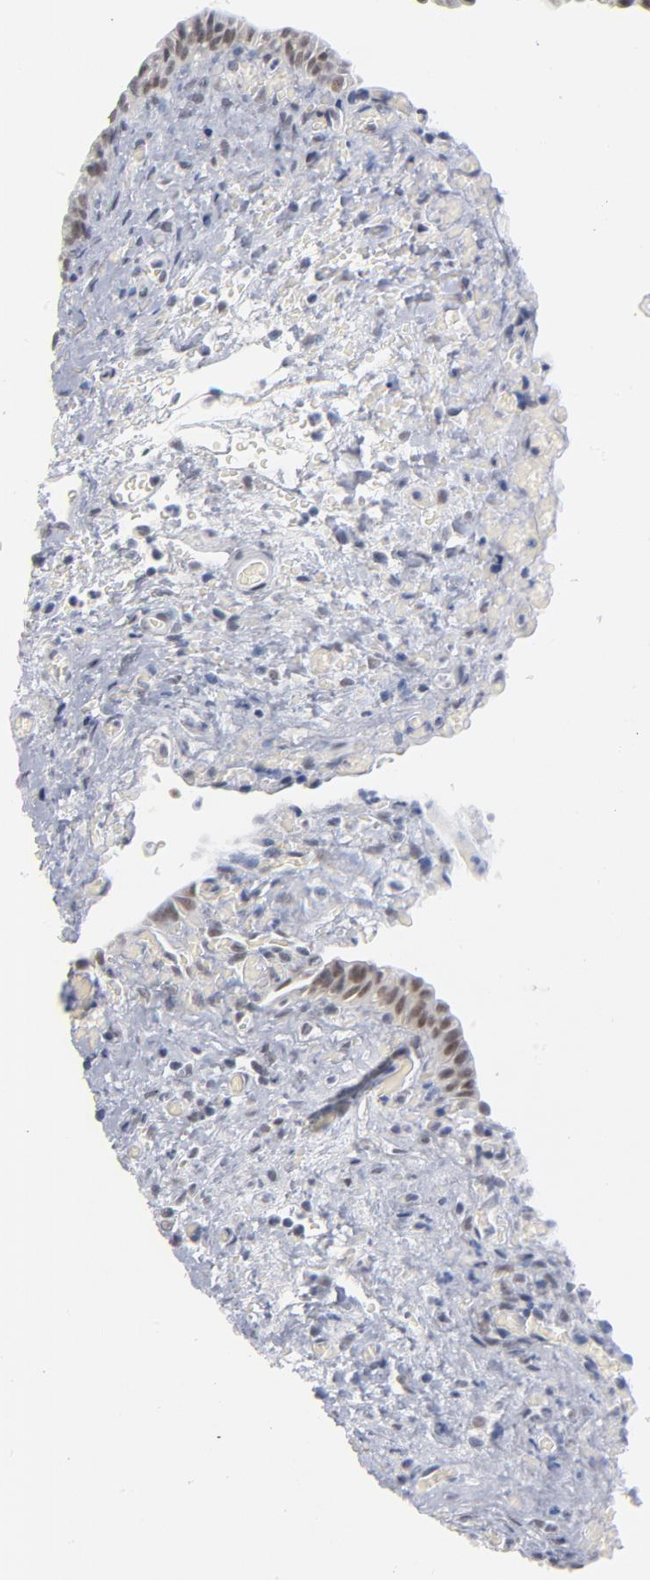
{"staining": {"intensity": "moderate", "quantity": "25%-75%", "location": "nuclear"}, "tissue": "urinary bladder", "cell_type": "Urothelial cells", "image_type": "normal", "snomed": [{"axis": "morphology", "description": "Normal tissue, NOS"}, {"axis": "morphology", "description": "Dysplasia, NOS"}, {"axis": "topography", "description": "Urinary bladder"}], "caption": "This is a photomicrograph of immunohistochemistry (IHC) staining of benign urinary bladder, which shows moderate expression in the nuclear of urothelial cells.", "gene": "BAP1", "patient": {"sex": "male", "age": 35}}